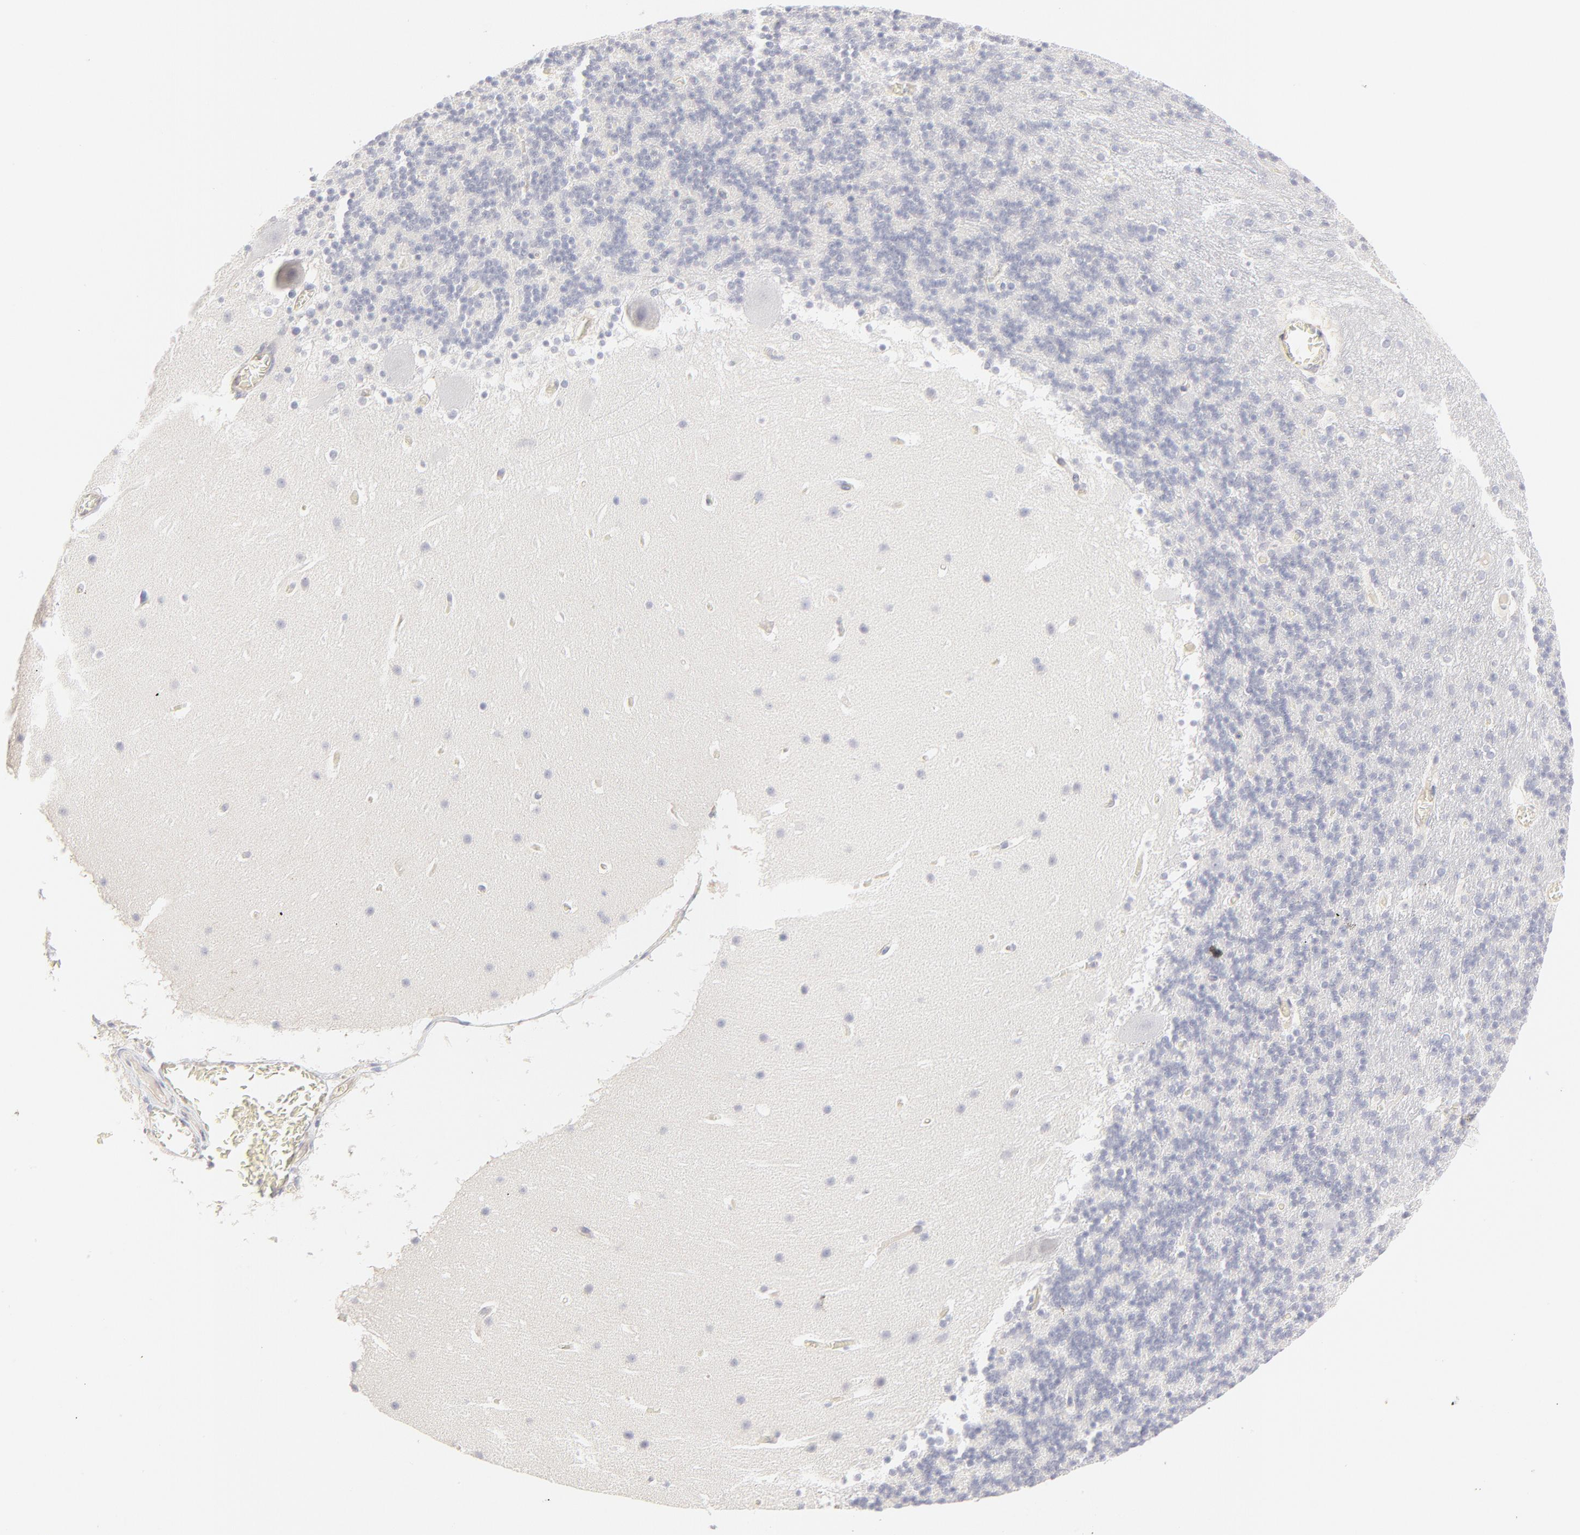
{"staining": {"intensity": "negative", "quantity": "none", "location": "none"}, "tissue": "cerebellum", "cell_type": "Cells in granular layer", "image_type": "normal", "snomed": [{"axis": "morphology", "description": "Normal tissue, NOS"}, {"axis": "topography", "description": "Cerebellum"}], "caption": "DAB immunohistochemical staining of unremarkable cerebellum displays no significant staining in cells in granular layer.", "gene": "ELF3", "patient": {"sex": "male", "age": 45}}